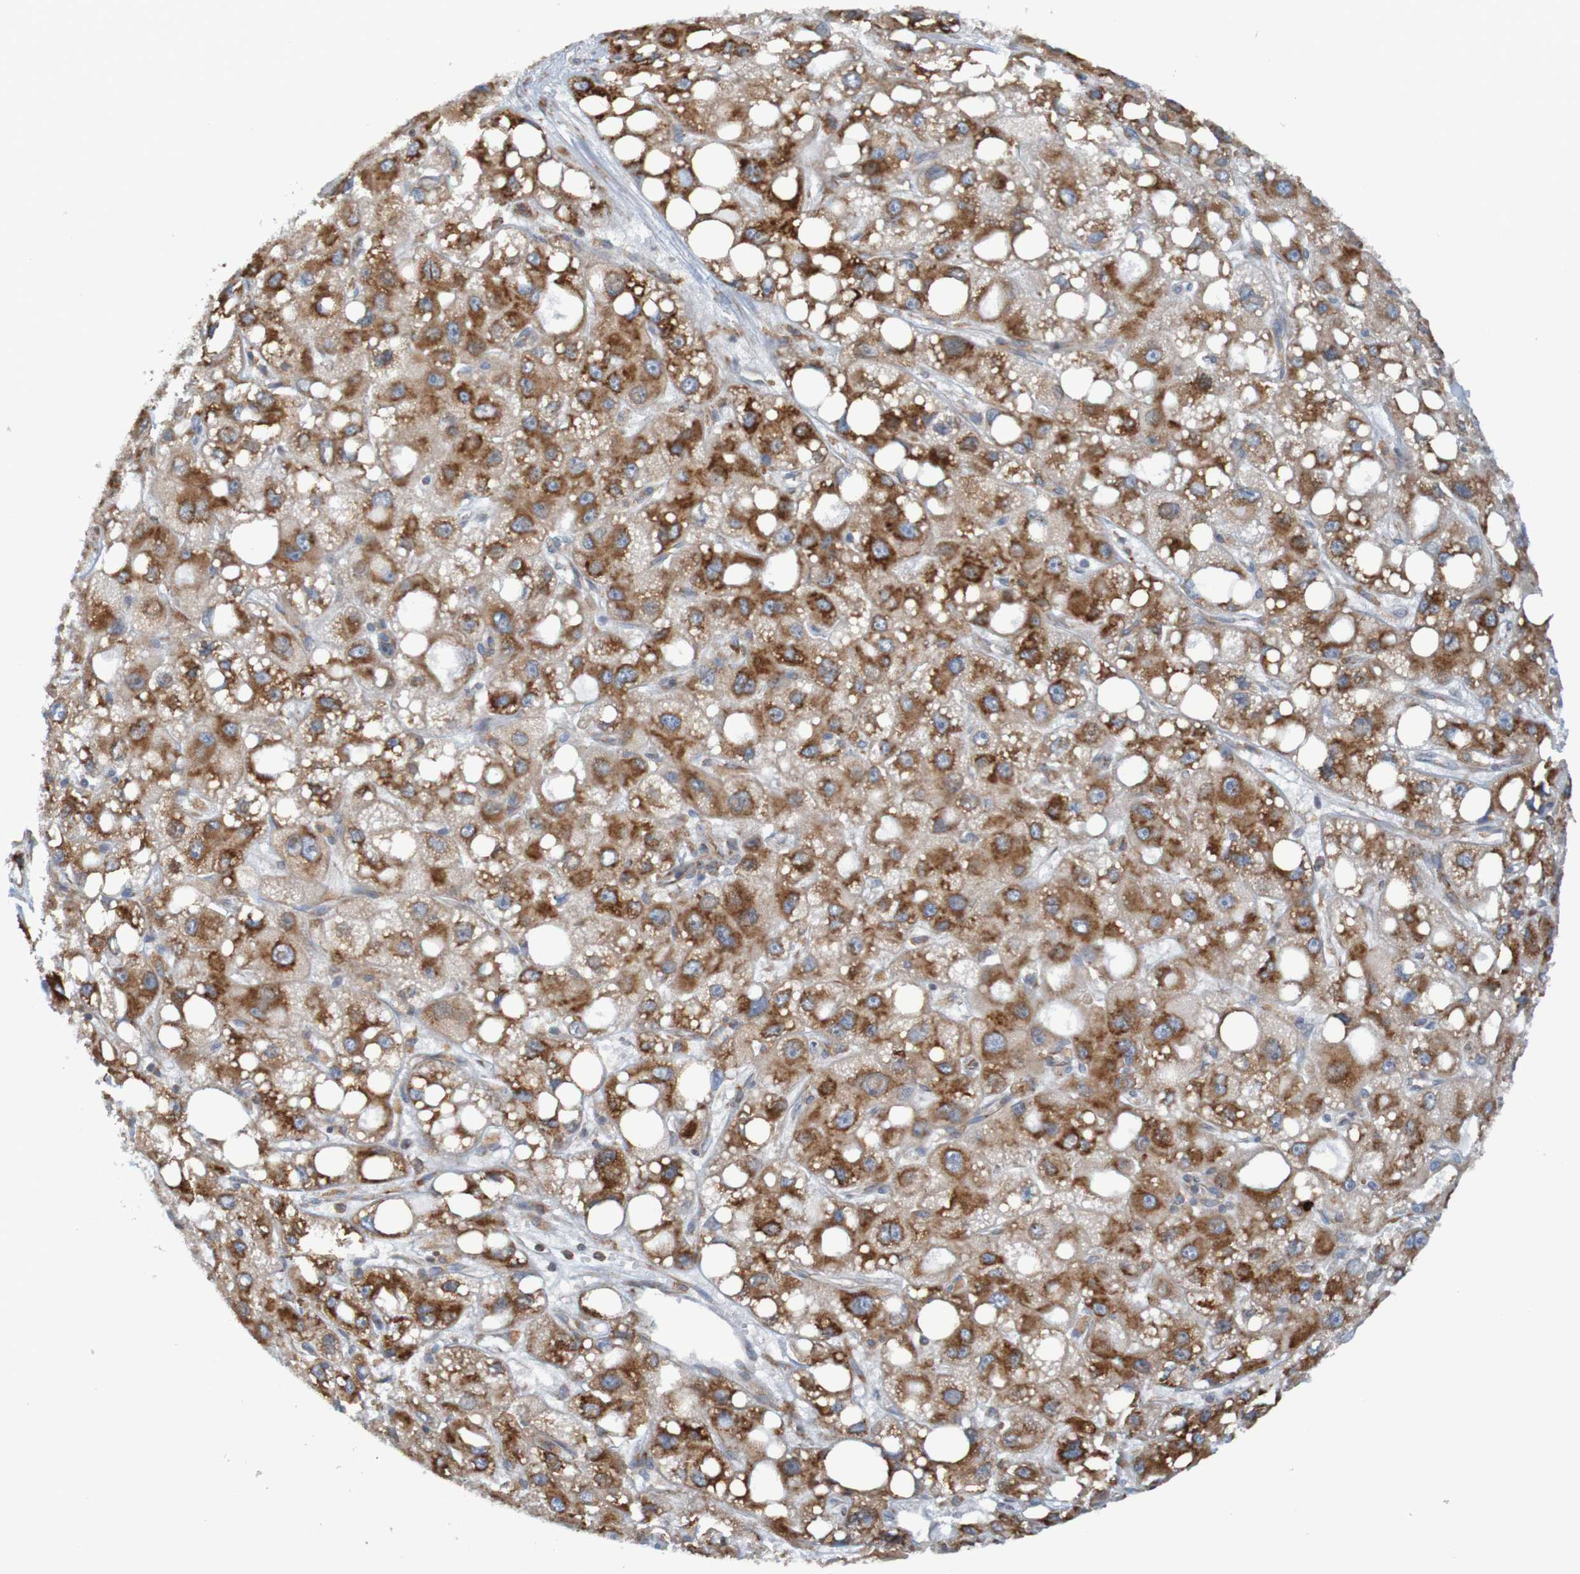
{"staining": {"intensity": "moderate", "quantity": ">75%", "location": "cytoplasmic/membranous"}, "tissue": "liver cancer", "cell_type": "Tumor cells", "image_type": "cancer", "snomed": [{"axis": "morphology", "description": "Carcinoma, Hepatocellular, NOS"}, {"axis": "topography", "description": "Liver"}], "caption": "A micrograph of human liver hepatocellular carcinoma stained for a protein displays moderate cytoplasmic/membranous brown staining in tumor cells.", "gene": "SSR1", "patient": {"sex": "male", "age": 55}}